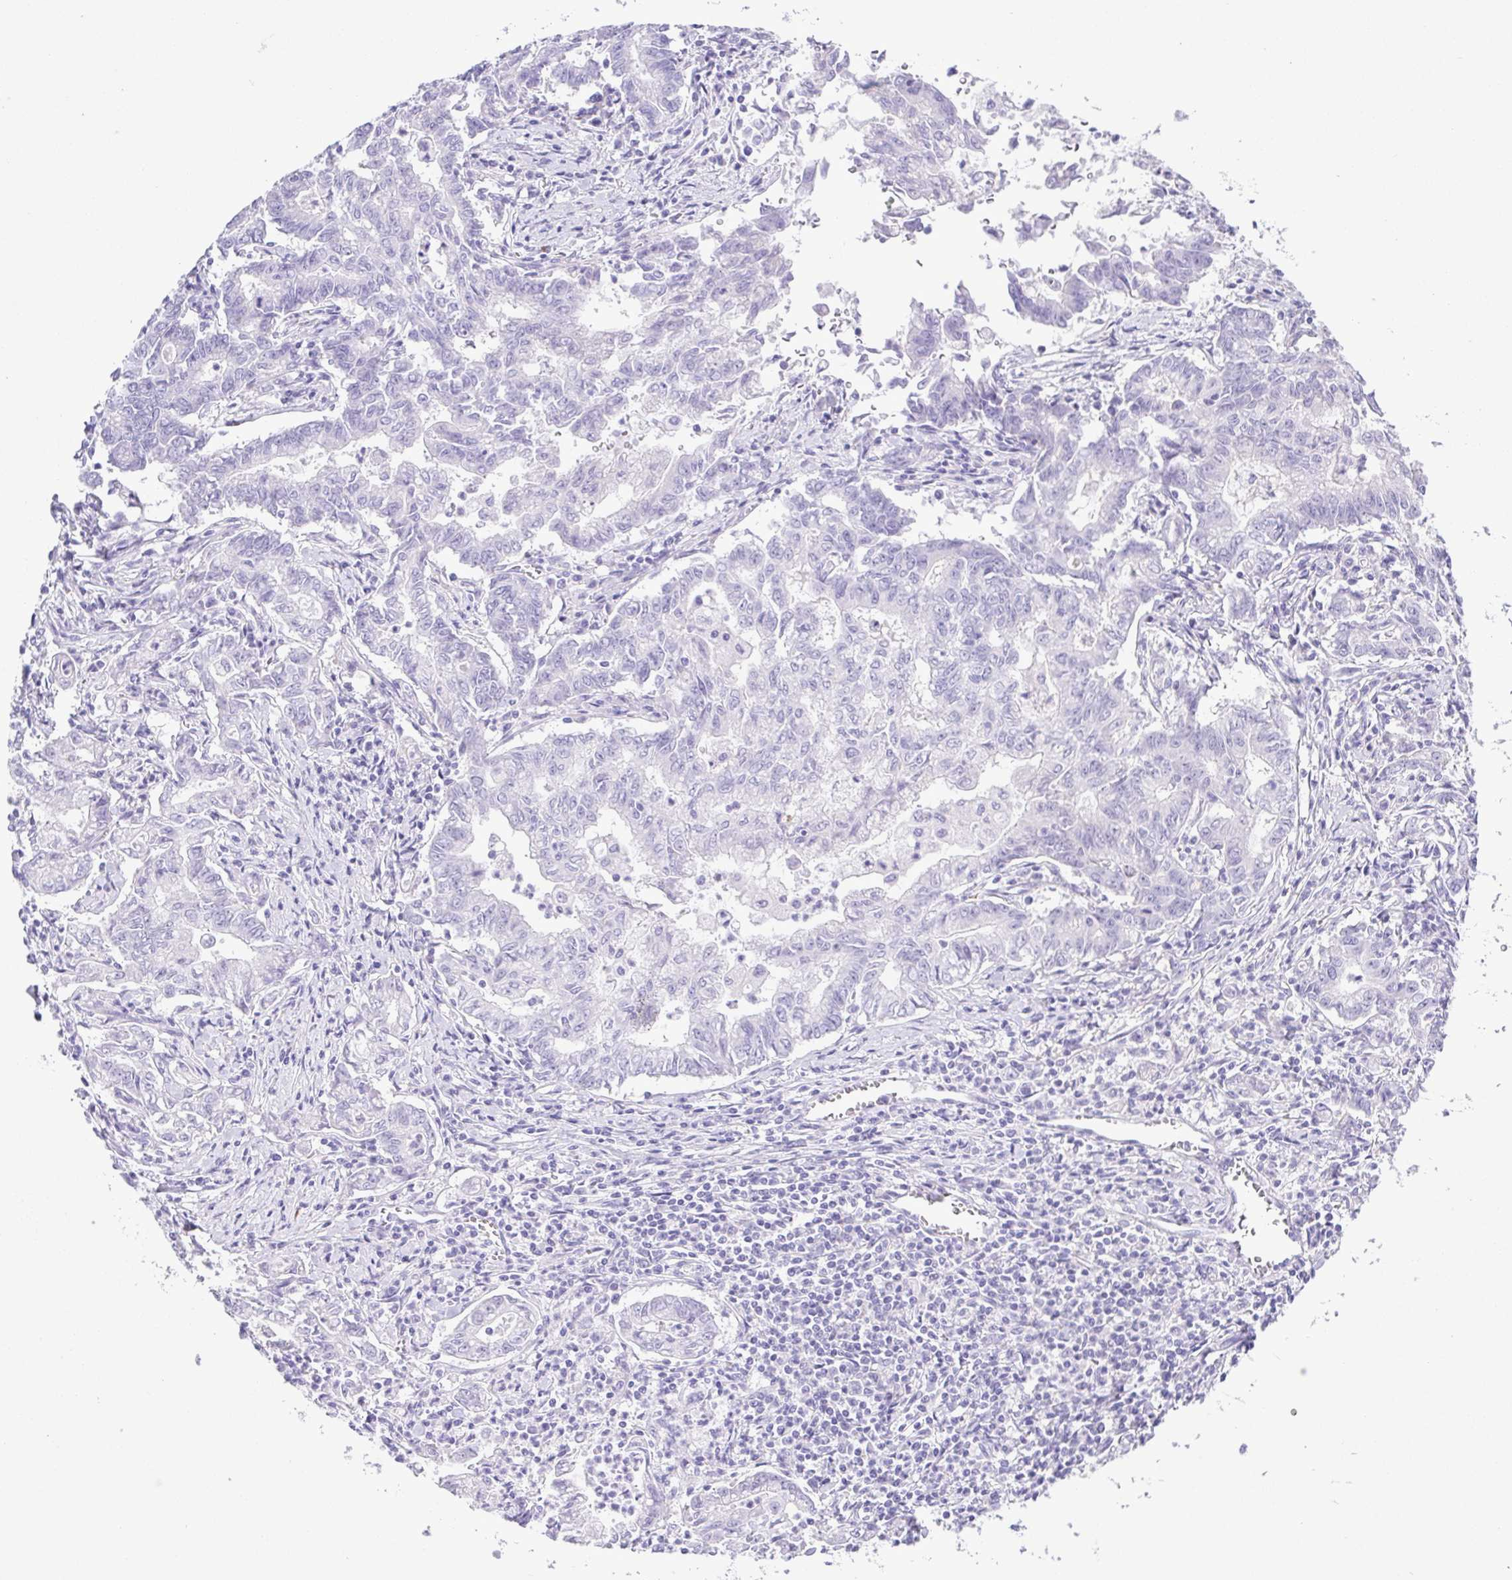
{"staining": {"intensity": "negative", "quantity": "none", "location": "none"}, "tissue": "stomach cancer", "cell_type": "Tumor cells", "image_type": "cancer", "snomed": [{"axis": "morphology", "description": "Adenocarcinoma, NOS"}, {"axis": "topography", "description": "Stomach, upper"}], "caption": "High magnification brightfield microscopy of stomach adenocarcinoma stained with DAB (3,3'-diaminobenzidine) (brown) and counterstained with hematoxylin (blue): tumor cells show no significant staining.", "gene": "GPR182", "patient": {"sex": "female", "age": 79}}